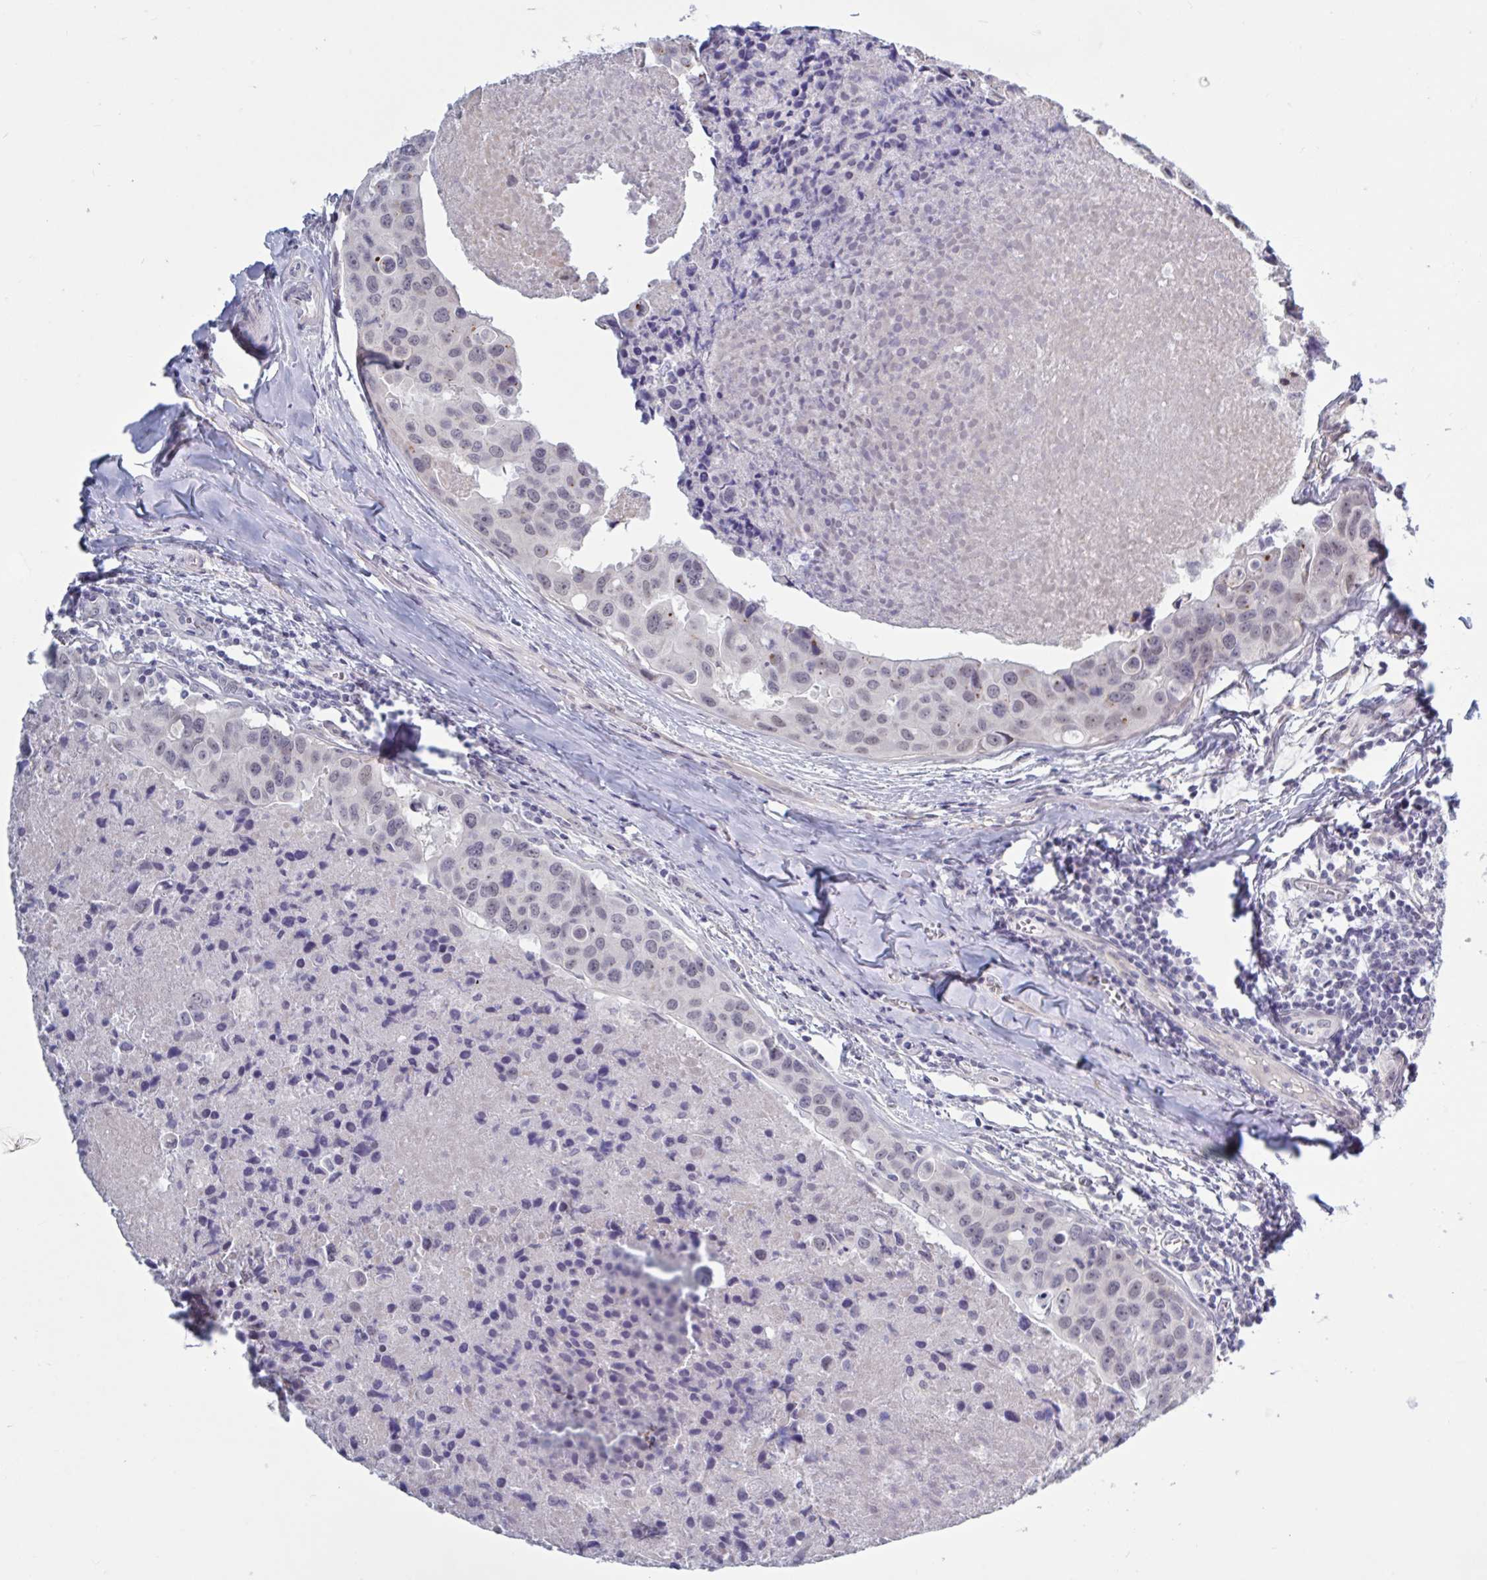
{"staining": {"intensity": "negative", "quantity": "none", "location": "none"}, "tissue": "breast cancer", "cell_type": "Tumor cells", "image_type": "cancer", "snomed": [{"axis": "morphology", "description": "Duct carcinoma"}, {"axis": "topography", "description": "Breast"}], "caption": "Immunohistochemistry (IHC) photomicrograph of neoplastic tissue: breast cancer stained with DAB (3,3'-diaminobenzidine) displays no significant protein positivity in tumor cells.", "gene": "TCEAL8", "patient": {"sex": "female", "age": 24}}